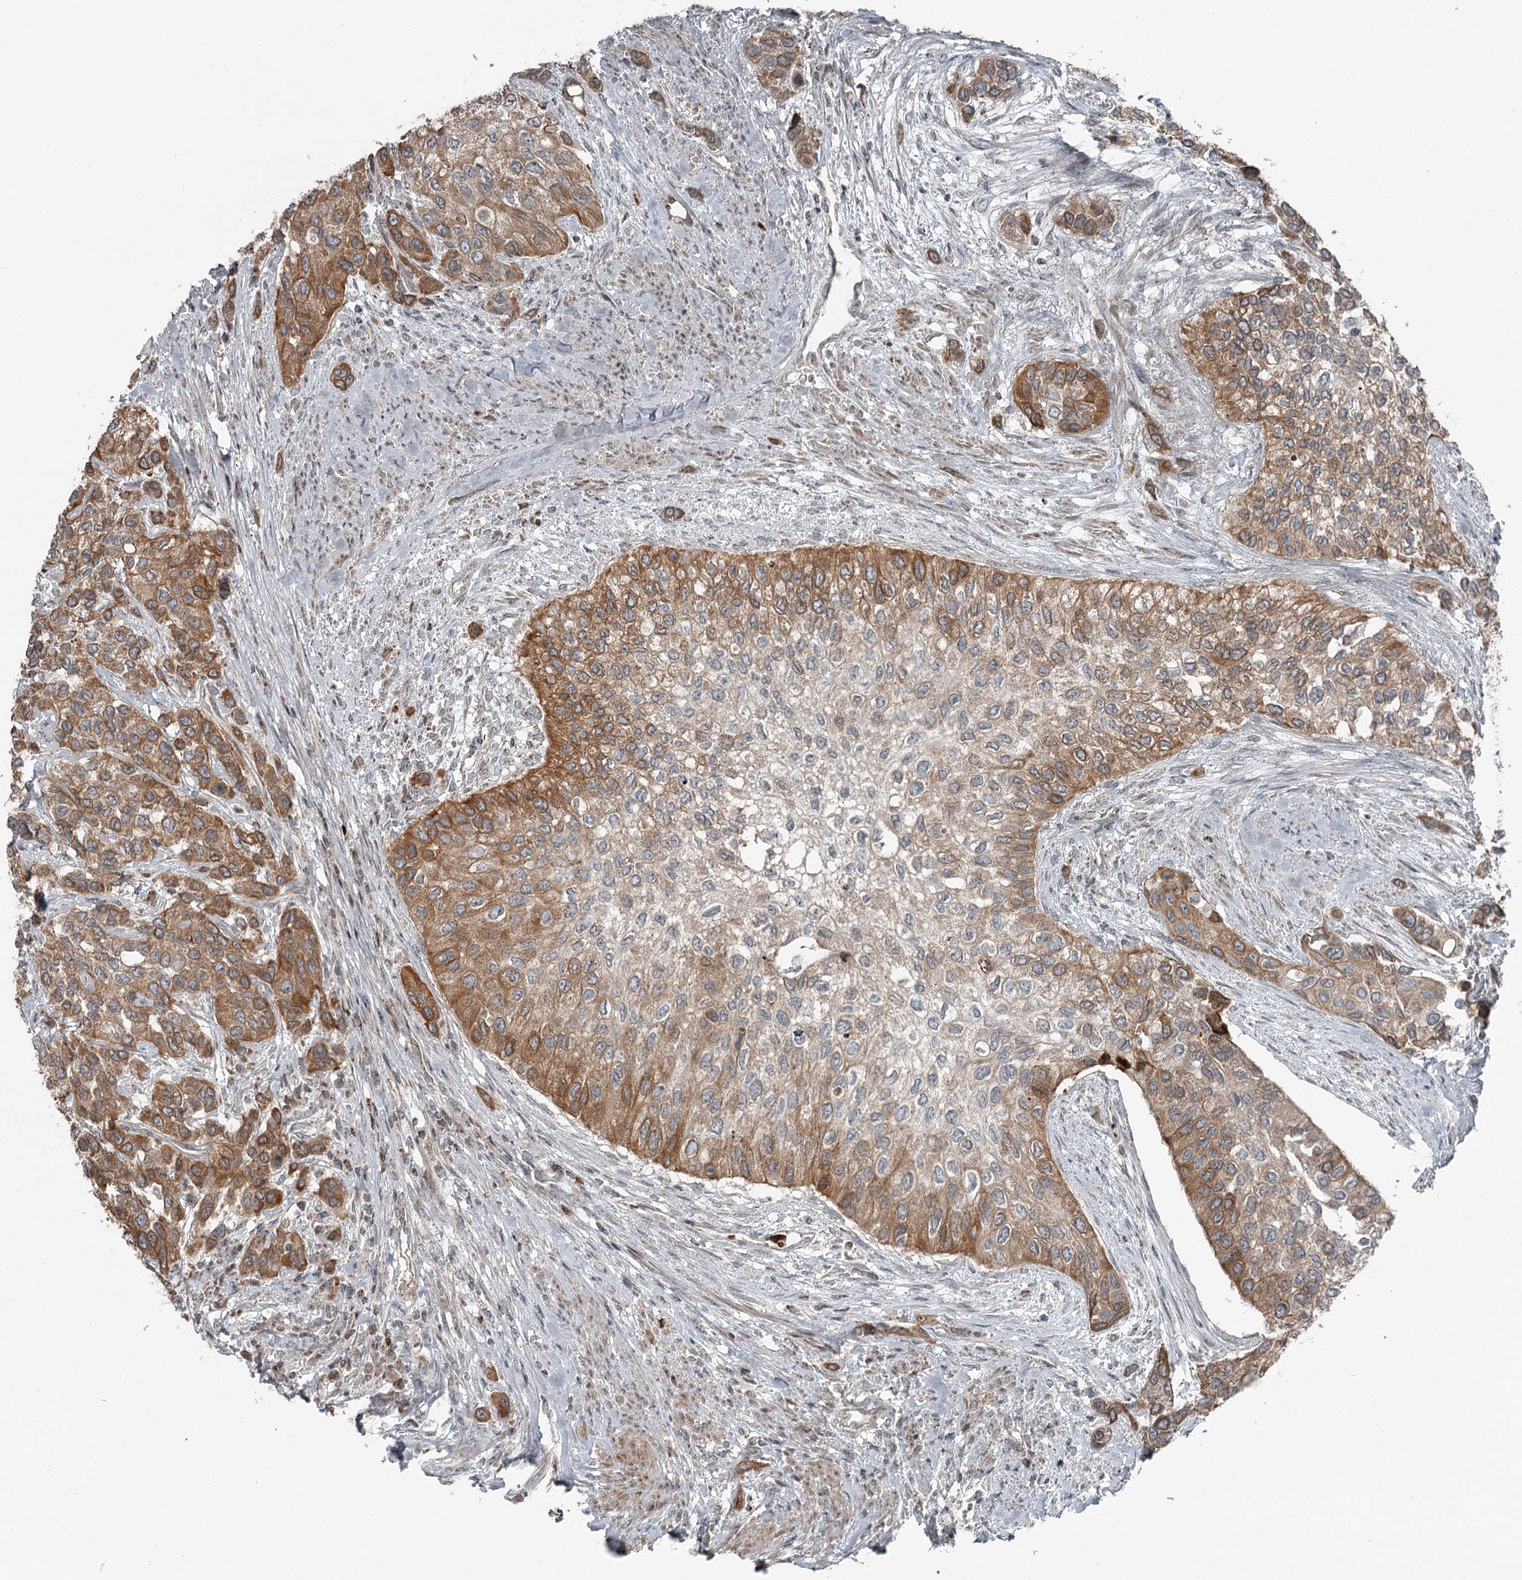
{"staining": {"intensity": "moderate", "quantity": ">75%", "location": "cytoplasmic/membranous"}, "tissue": "urothelial cancer", "cell_type": "Tumor cells", "image_type": "cancer", "snomed": [{"axis": "morphology", "description": "Normal tissue, NOS"}, {"axis": "morphology", "description": "Urothelial carcinoma, High grade"}, {"axis": "topography", "description": "Vascular tissue"}, {"axis": "topography", "description": "Urinary bladder"}], "caption": "Urothelial cancer stained for a protein (brown) displays moderate cytoplasmic/membranous positive expression in about >75% of tumor cells.", "gene": "RASSF8", "patient": {"sex": "female", "age": 56}}